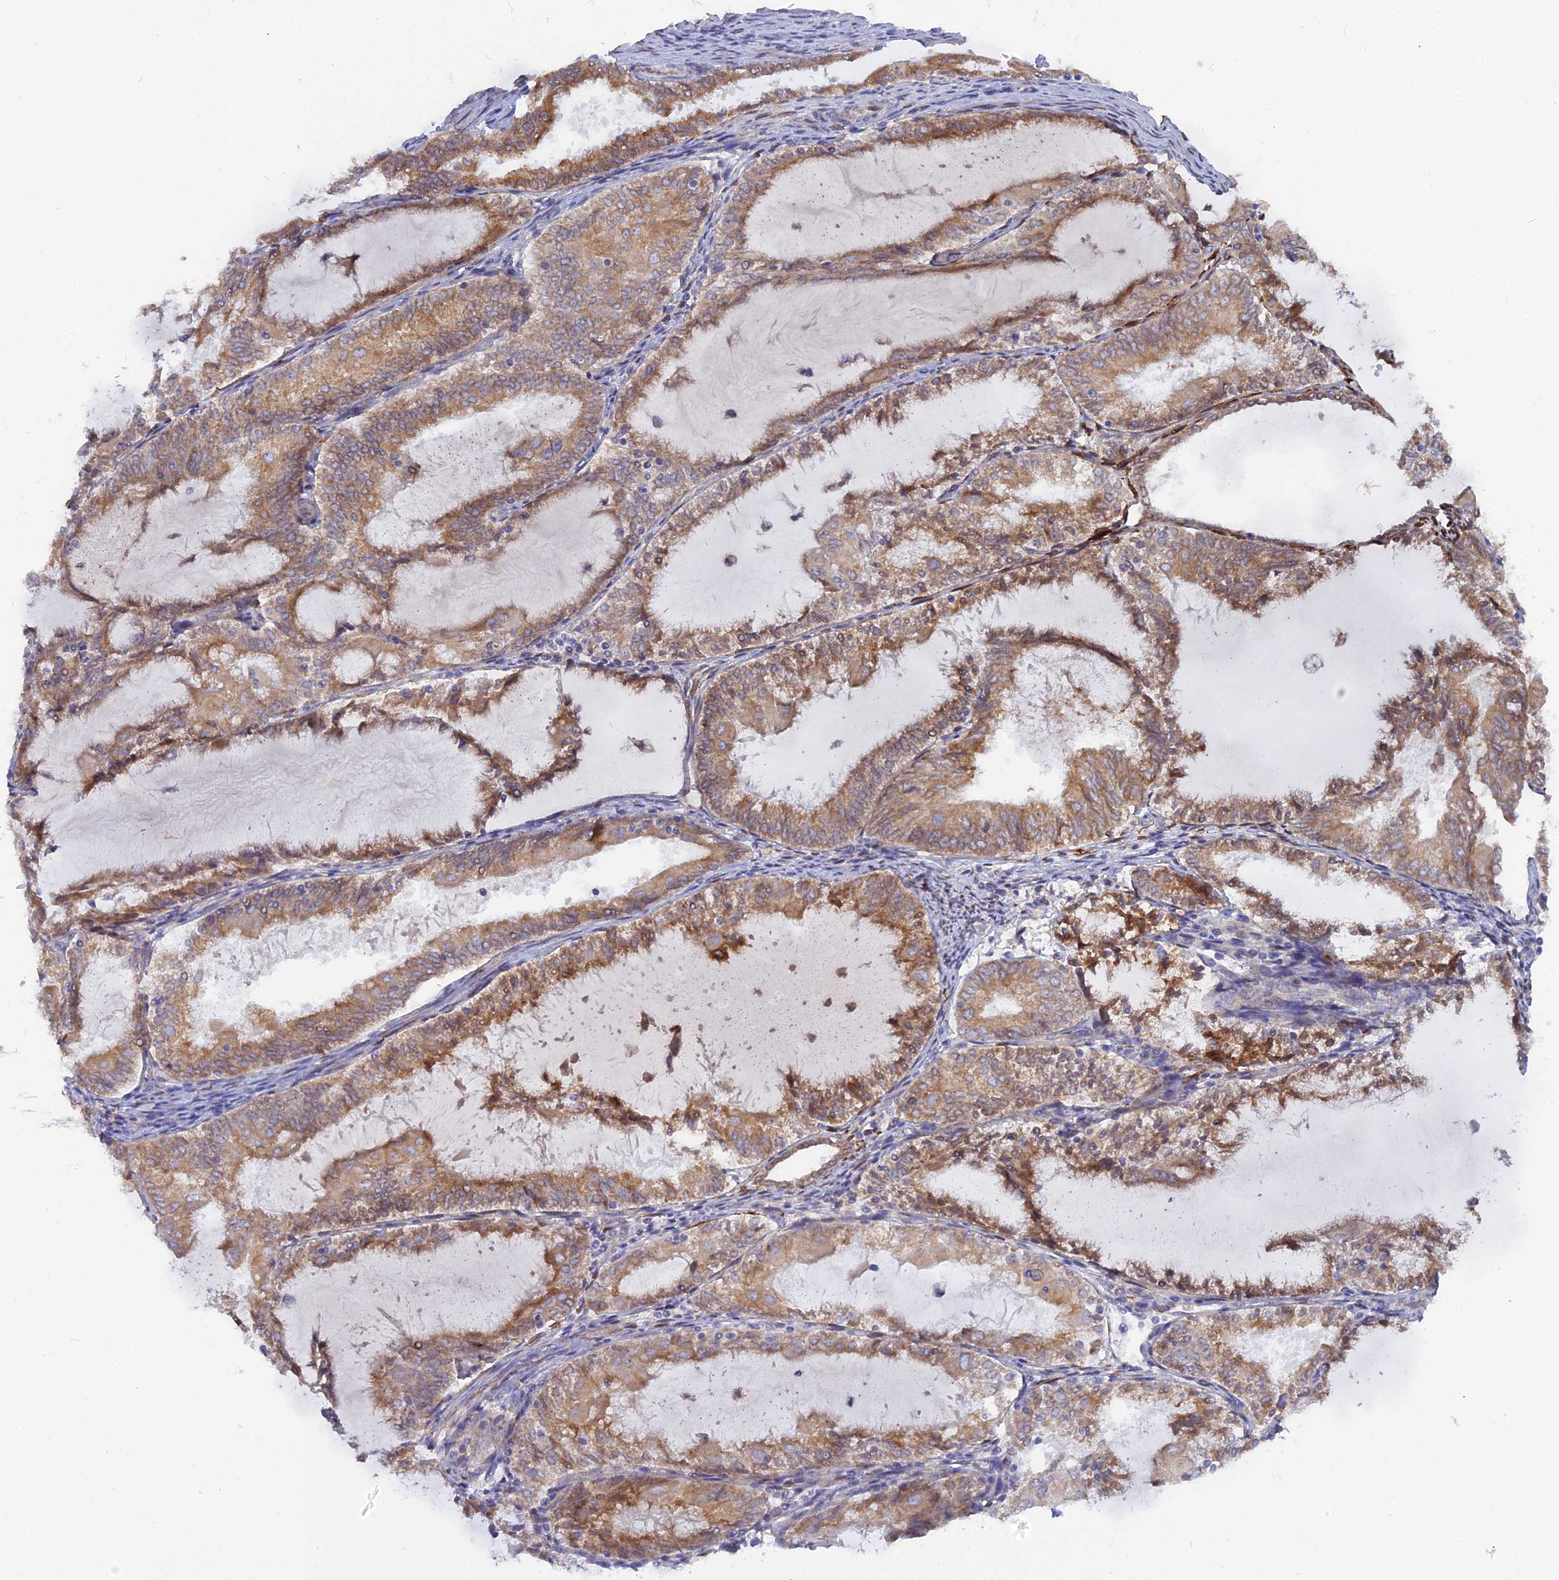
{"staining": {"intensity": "moderate", "quantity": ">75%", "location": "cytoplasmic/membranous"}, "tissue": "endometrial cancer", "cell_type": "Tumor cells", "image_type": "cancer", "snomed": [{"axis": "morphology", "description": "Adenocarcinoma, NOS"}, {"axis": "topography", "description": "Endometrium"}], "caption": "Protein expression analysis of endometrial cancer (adenocarcinoma) displays moderate cytoplasmic/membranous expression in about >75% of tumor cells. (DAB (3,3'-diaminobenzidine) = brown stain, brightfield microscopy at high magnification).", "gene": "TLCD1", "patient": {"sex": "female", "age": 81}}